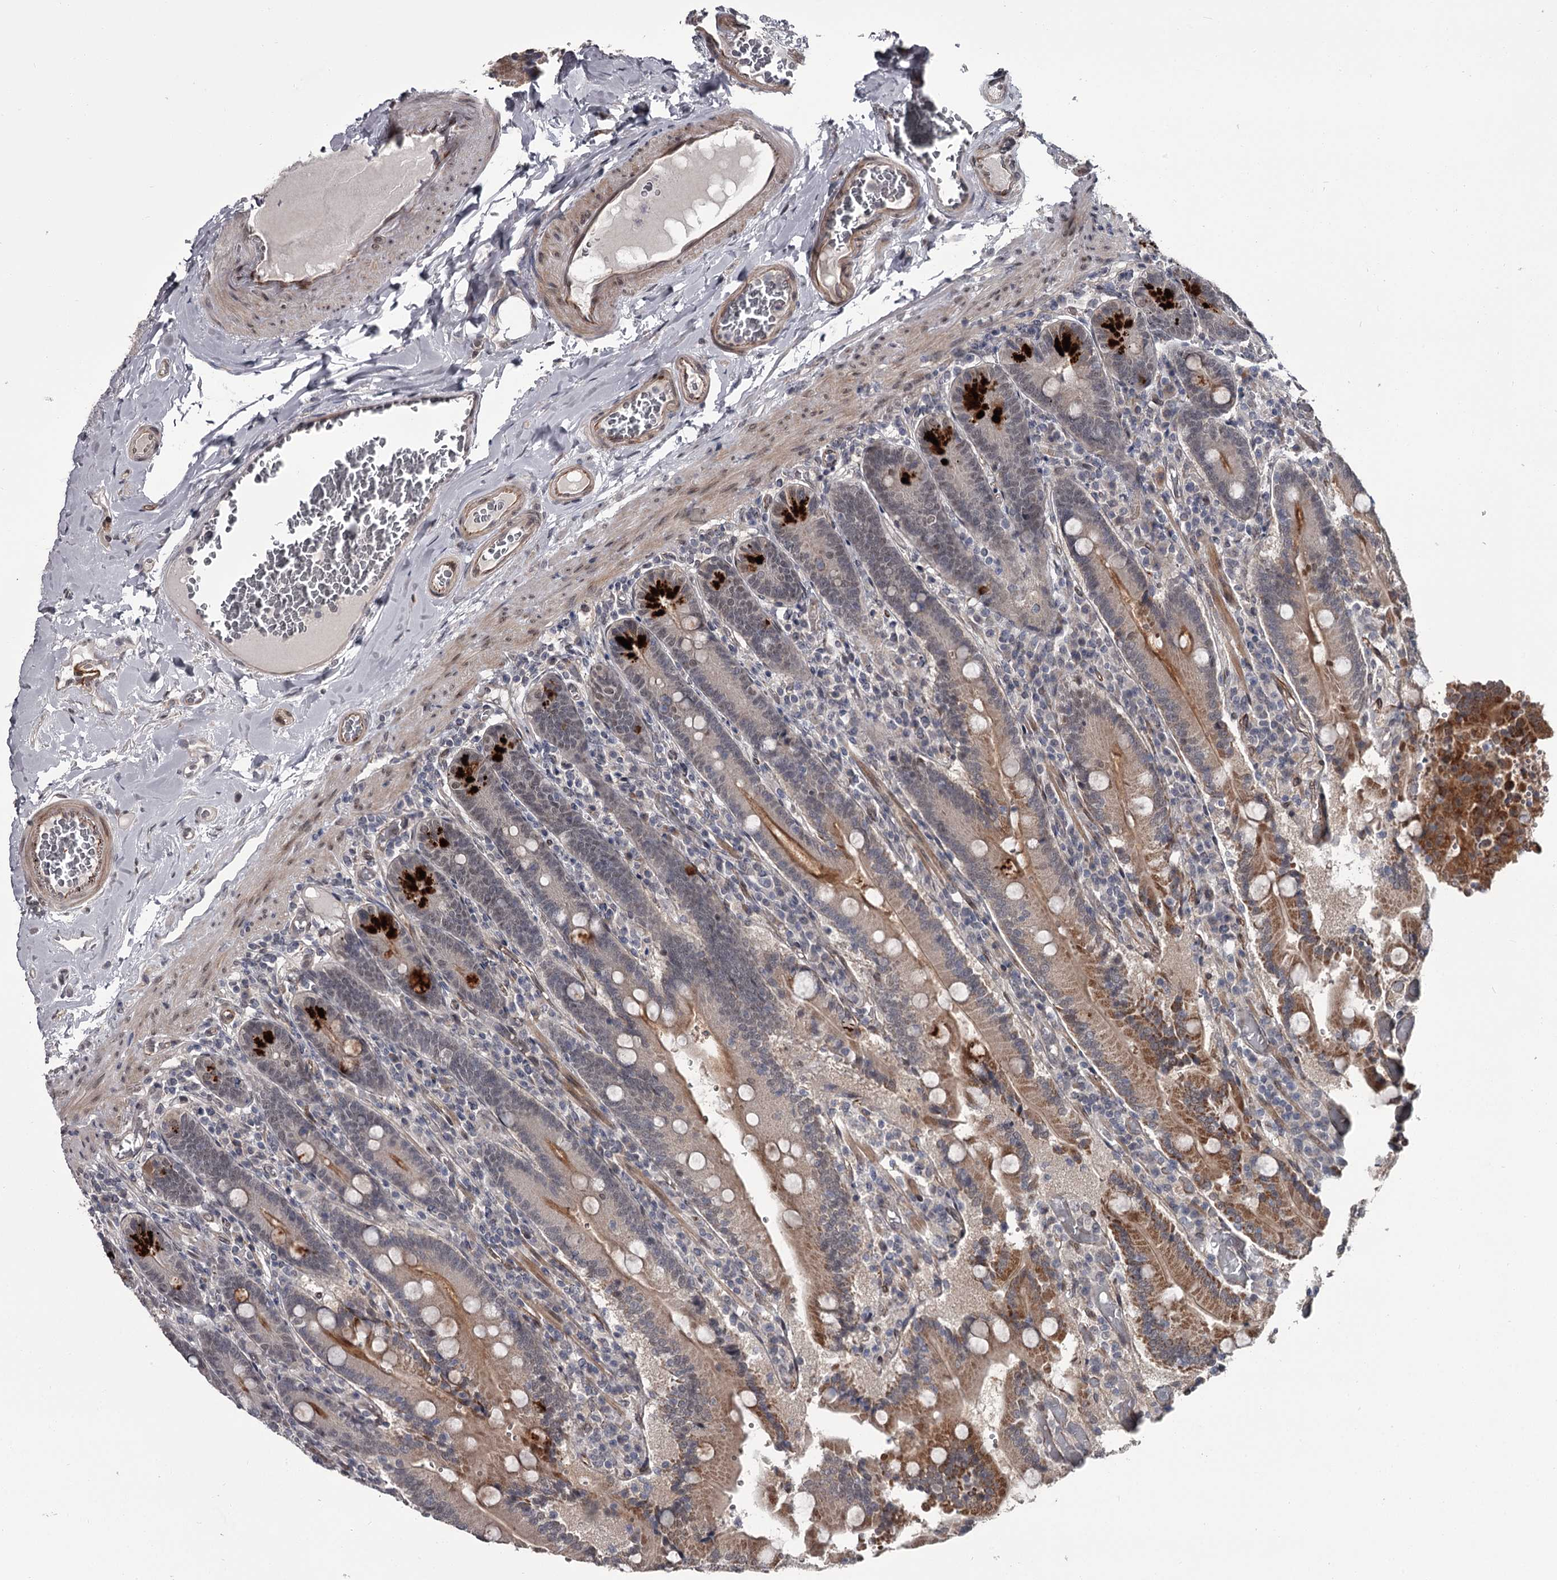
{"staining": {"intensity": "moderate", "quantity": ">75%", "location": "cytoplasmic/membranous"}, "tissue": "duodenum", "cell_type": "Glandular cells", "image_type": "normal", "snomed": [{"axis": "morphology", "description": "Normal tissue, NOS"}, {"axis": "topography", "description": "Duodenum"}], "caption": "Approximately >75% of glandular cells in unremarkable duodenum exhibit moderate cytoplasmic/membranous protein expression as visualized by brown immunohistochemical staining.", "gene": "PRPF40B", "patient": {"sex": "female", "age": 62}}